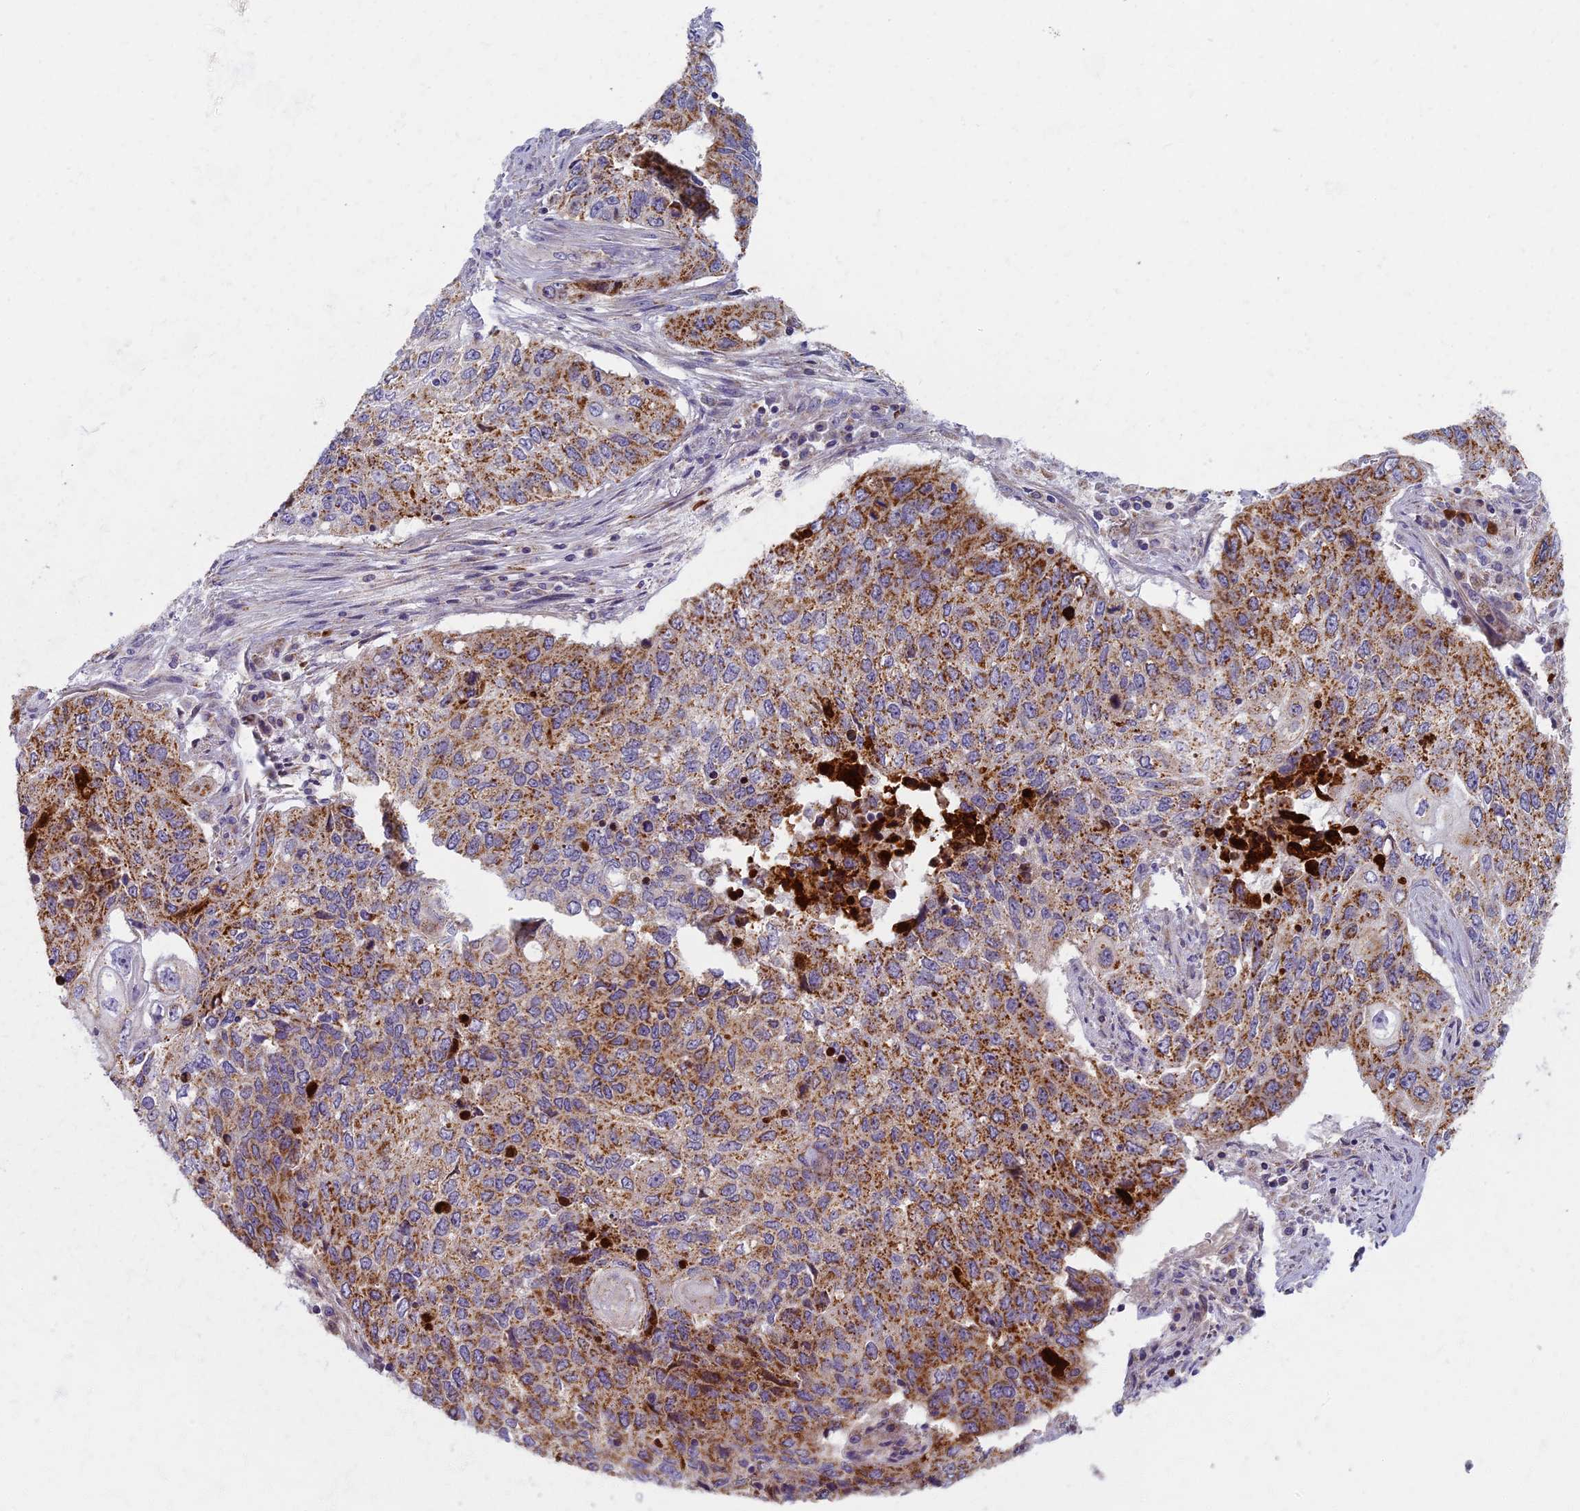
{"staining": {"intensity": "moderate", "quantity": ">75%", "location": "cytoplasmic/membranous"}, "tissue": "lung cancer", "cell_type": "Tumor cells", "image_type": "cancer", "snomed": [{"axis": "morphology", "description": "Squamous cell carcinoma, NOS"}, {"axis": "topography", "description": "Lung"}], "caption": "Immunohistochemical staining of lung squamous cell carcinoma exhibits medium levels of moderate cytoplasmic/membranous expression in approximately >75% of tumor cells. (brown staining indicates protein expression, while blue staining denotes nuclei).", "gene": "MRPS25", "patient": {"sex": "female", "age": 63}}